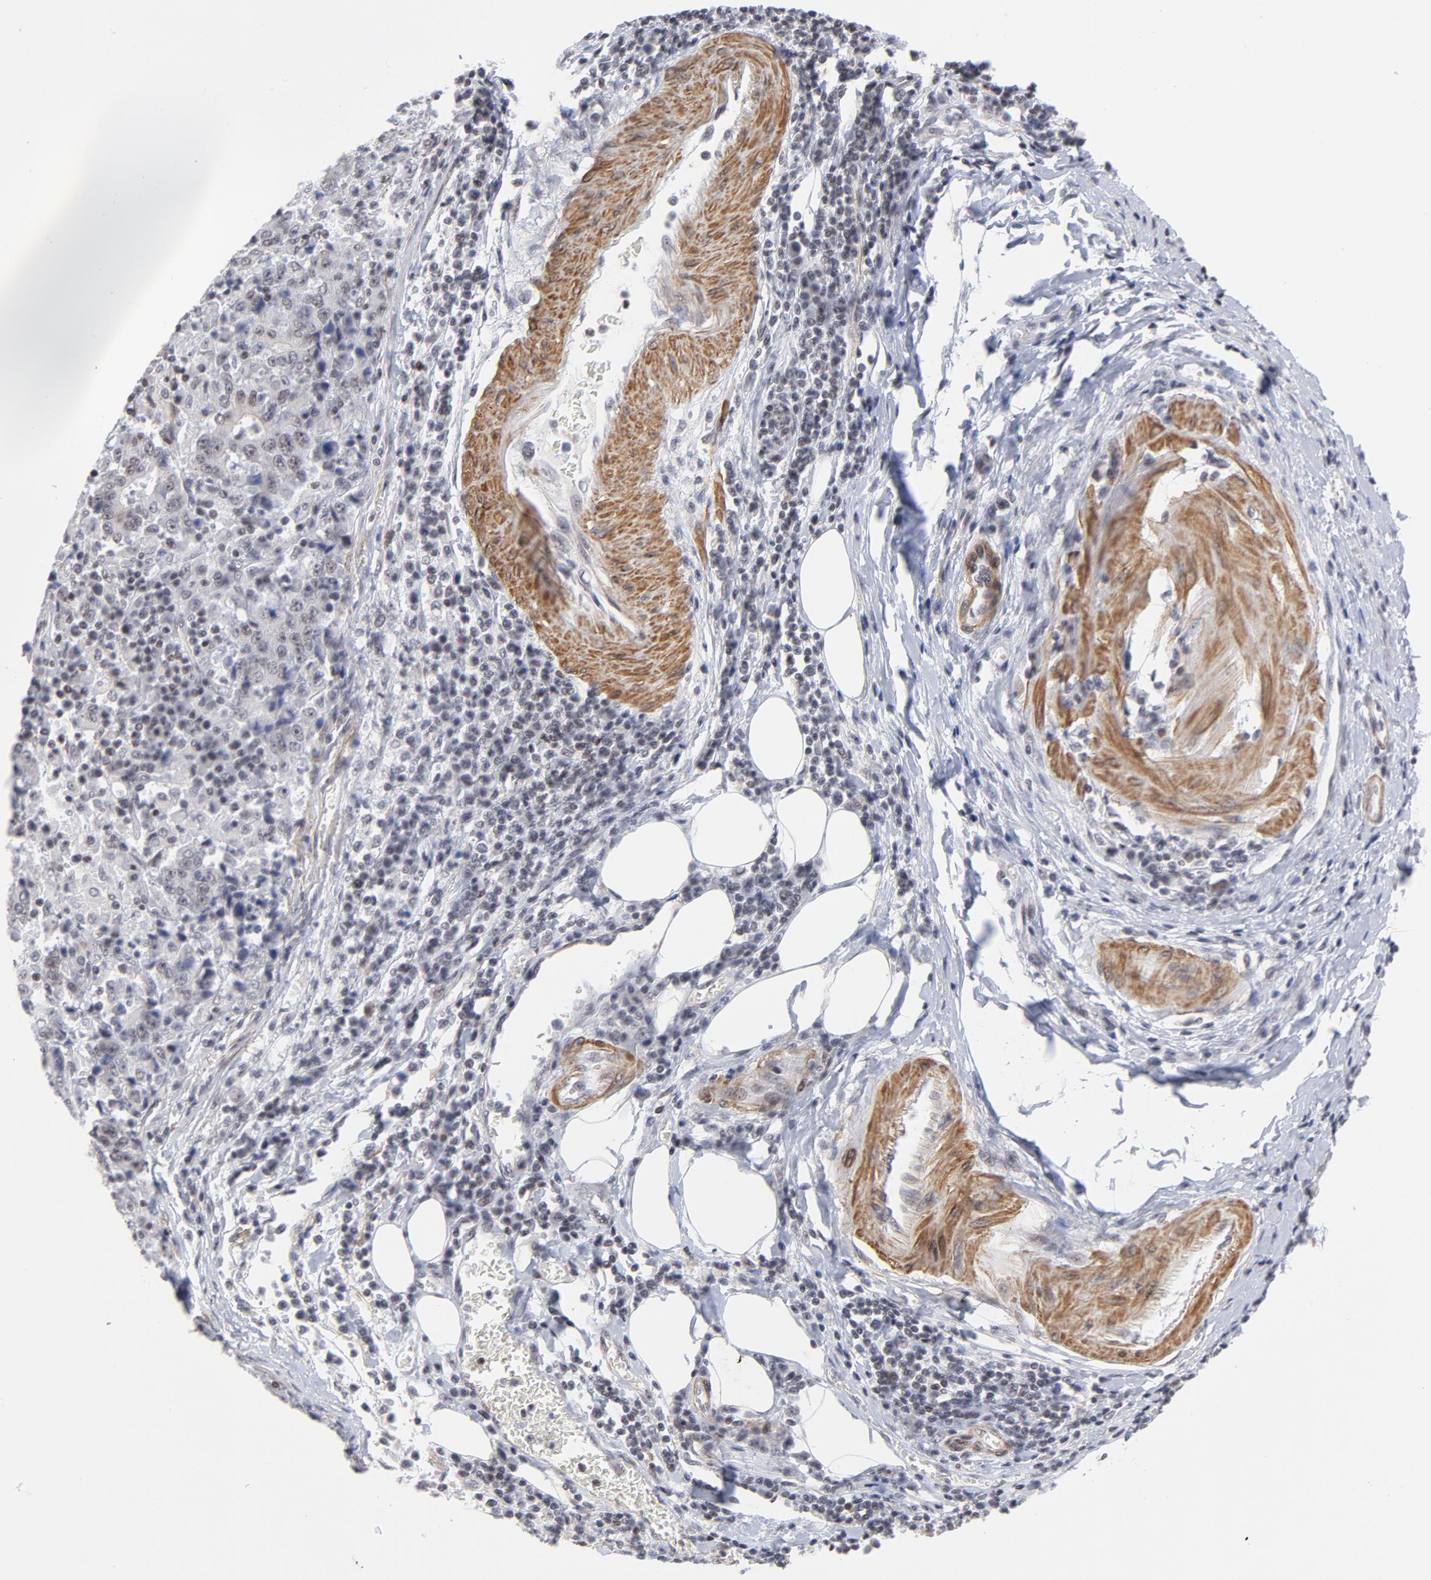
{"staining": {"intensity": "negative", "quantity": "none", "location": "none"}, "tissue": "stomach cancer", "cell_type": "Tumor cells", "image_type": "cancer", "snomed": [{"axis": "morphology", "description": "Normal tissue, NOS"}, {"axis": "morphology", "description": "Adenocarcinoma, NOS"}, {"axis": "topography", "description": "Stomach, upper"}, {"axis": "topography", "description": "Stomach"}], "caption": "Human stomach adenocarcinoma stained for a protein using immunohistochemistry shows no staining in tumor cells.", "gene": "CTCF", "patient": {"sex": "male", "age": 59}}